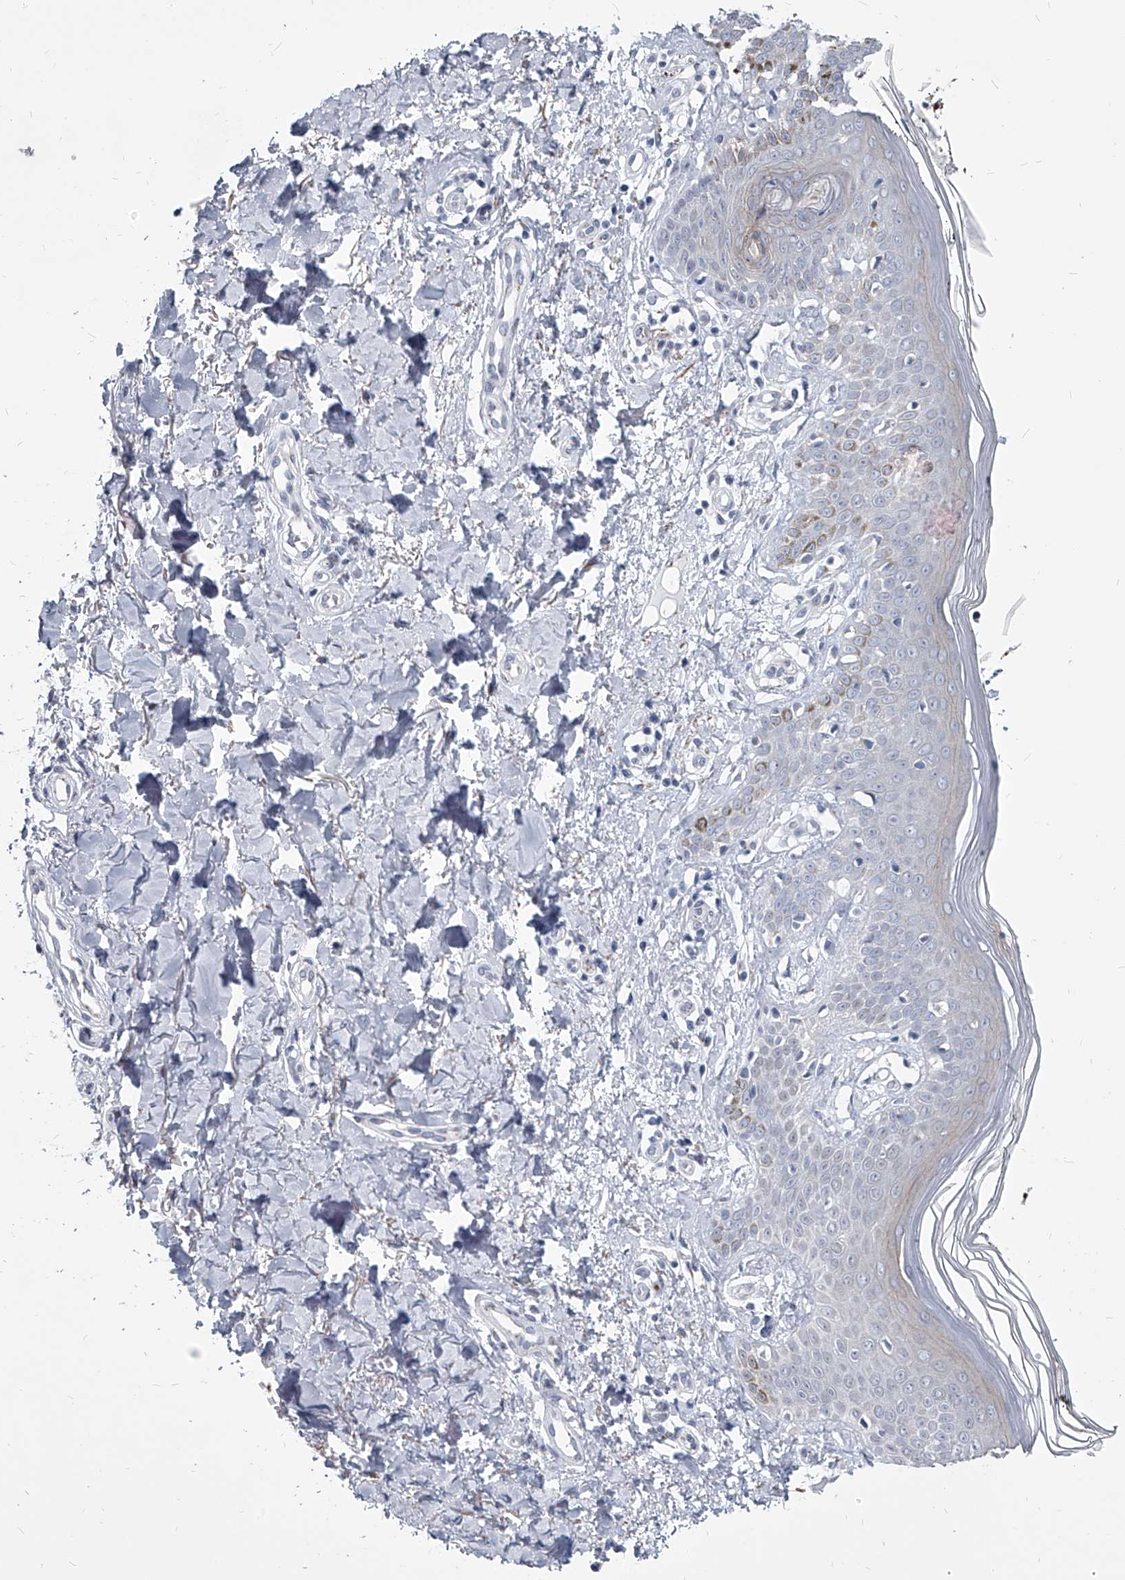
{"staining": {"intensity": "negative", "quantity": "none", "location": "none"}, "tissue": "skin", "cell_type": "Fibroblasts", "image_type": "normal", "snomed": [{"axis": "morphology", "description": "Normal tissue, NOS"}, {"axis": "topography", "description": "Skin"}], "caption": "Protein analysis of normal skin displays no significant expression in fibroblasts.", "gene": "EVA1C", "patient": {"sex": "female", "age": 64}}